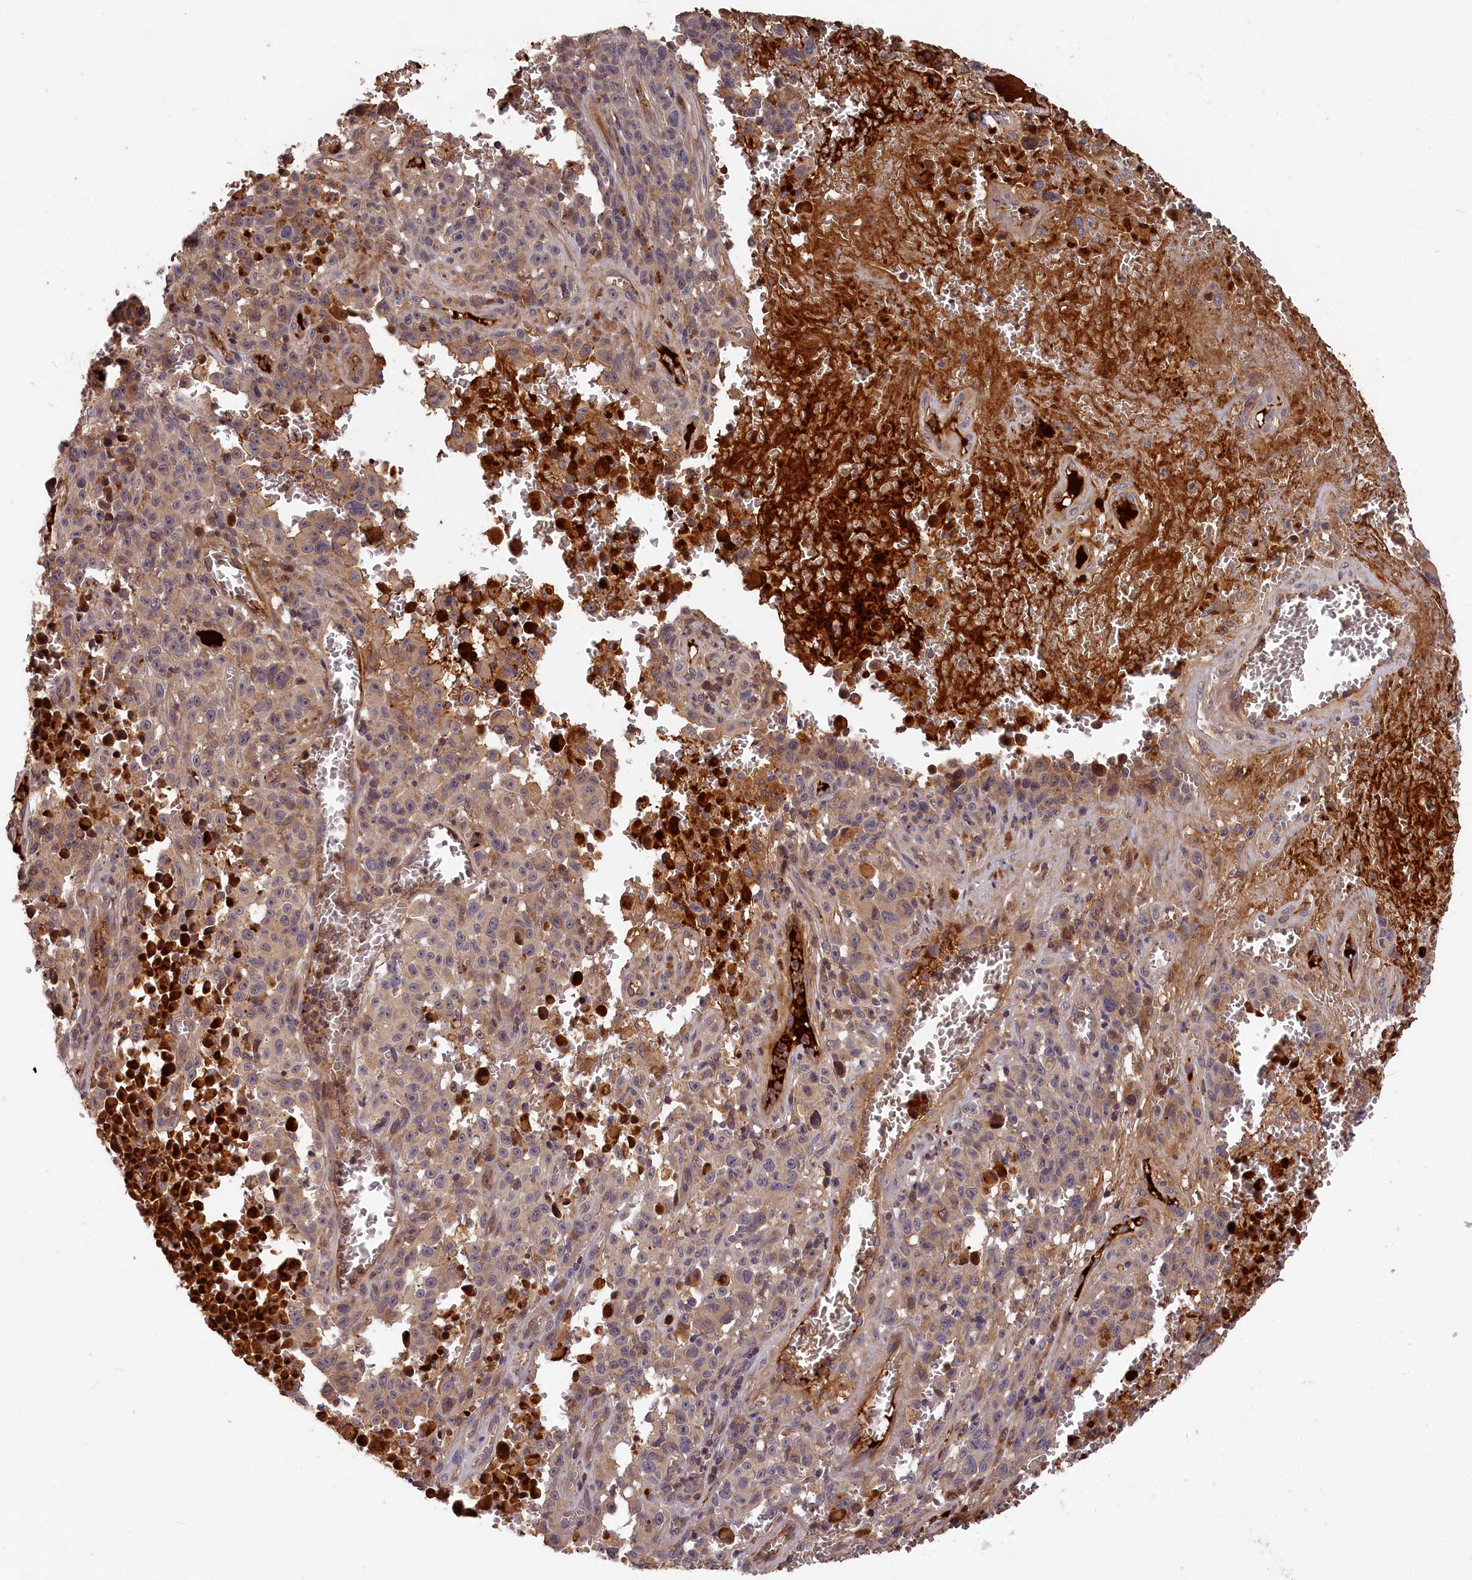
{"staining": {"intensity": "weak", "quantity": "25%-75%", "location": "cytoplasmic/membranous"}, "tissue": "melanoma", "cell_type": "Tumor cells", "image_type": "cancer", "snomed": [{"axis": "morphology", "description": "Malignant melanoma, NOS"}, {"axis": "topography", "description": "Skin"}], "caption": "This image shows IHC staining of malignant melanoma, with low weak cytoplasmic/membranous expression in approximately 25%-75% of tumor cells.", "gene": "ITIH1", "patient": {"sex": "female", "age": 82}}